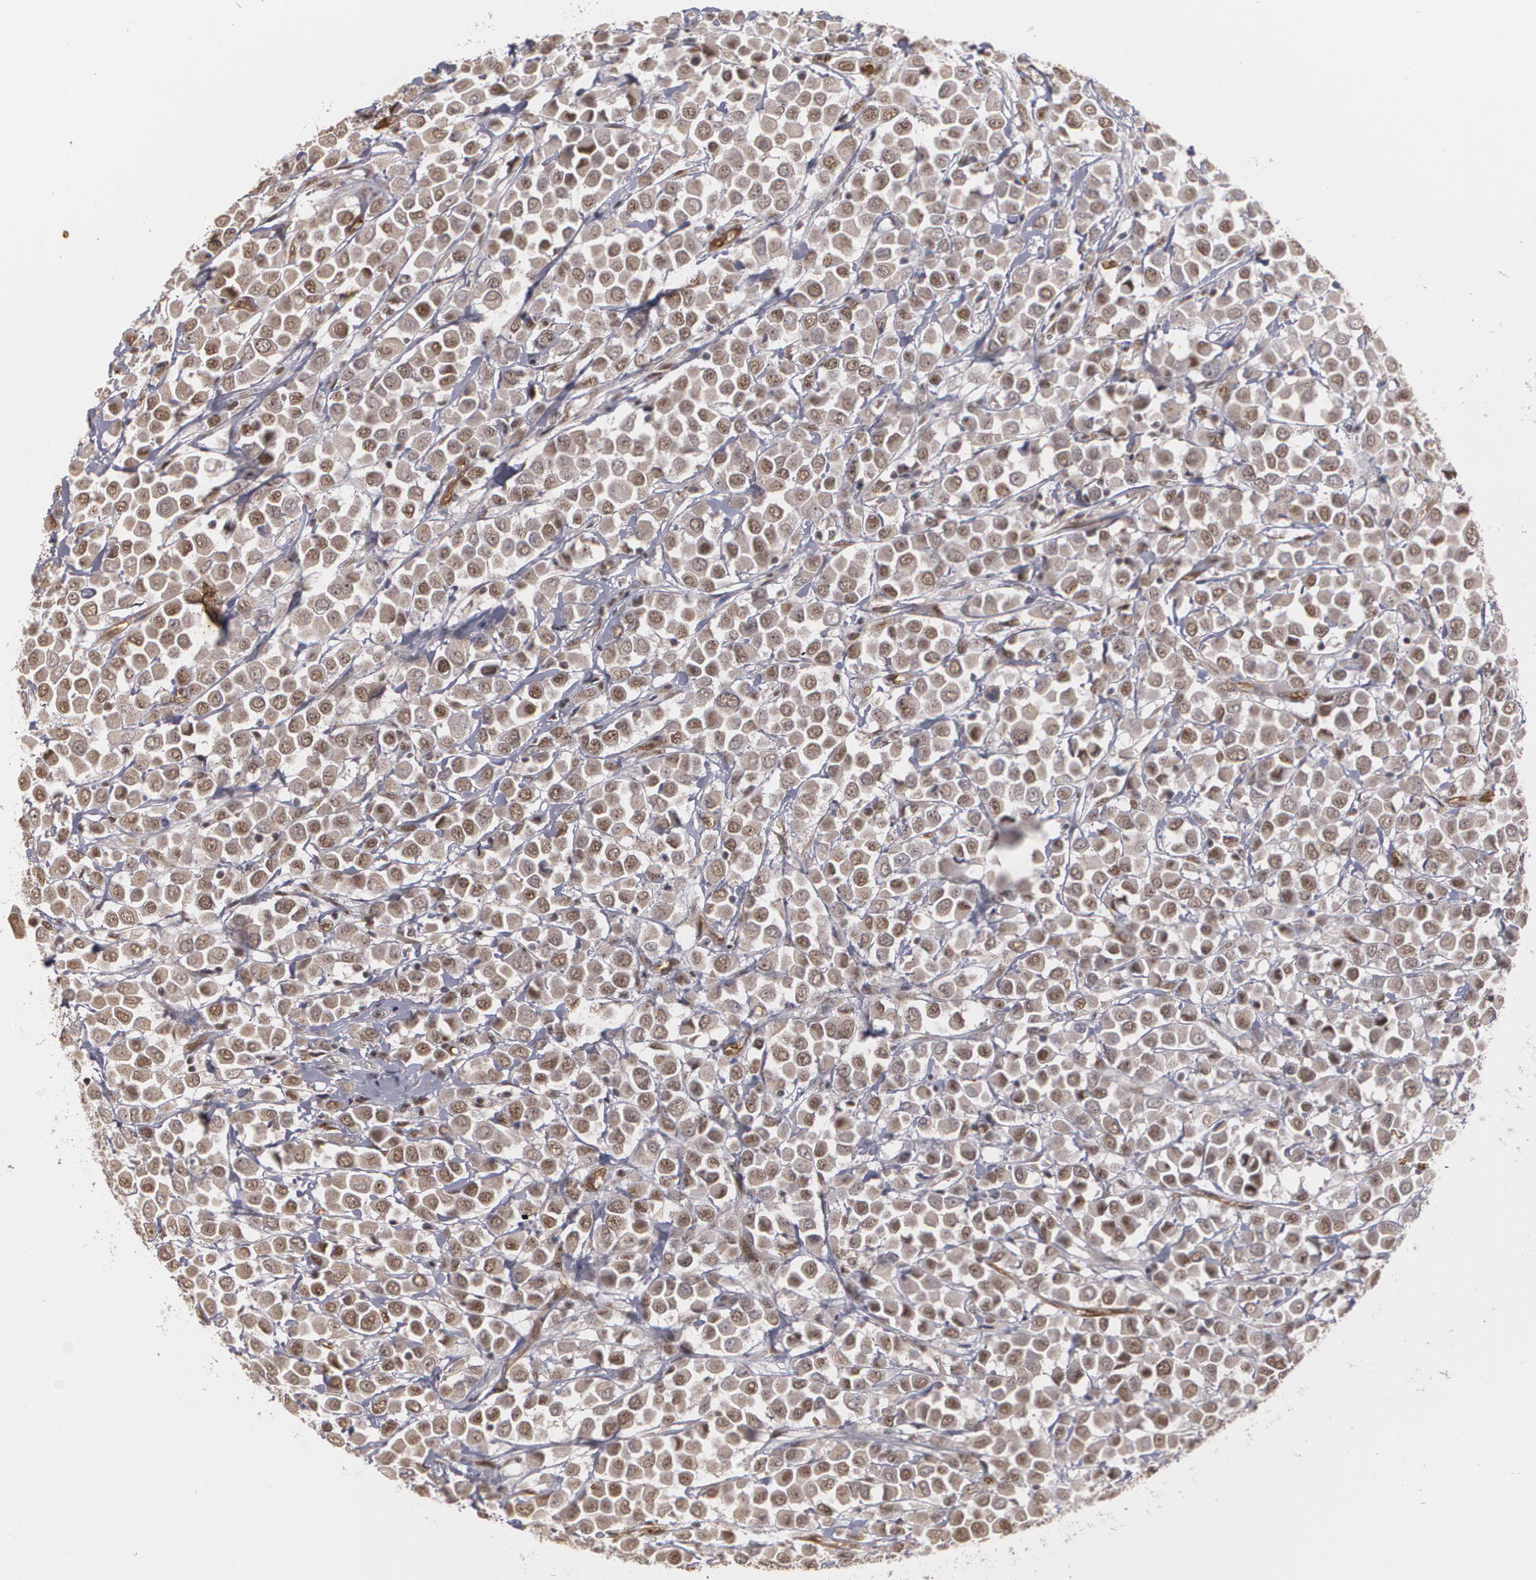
{"staining": {"intensity": "weak", "quantity": ">75%", "location": "nuclear"}, "tissue": "breast cancer", "cell_type": "Tumor cells", "image_type": "cancer", "snomed": [{"axis": "morphology", "description": "Duct carcinoma"}, {"axis": "topography", "description": "Breast"}], "caption": "Brown immunohistochemical staining in breast cancer displays weak nuclear positivity in about >75% of tumor cells.", "gene": "ZNF75A", "patient": {"sex": "female", "age": 61}}